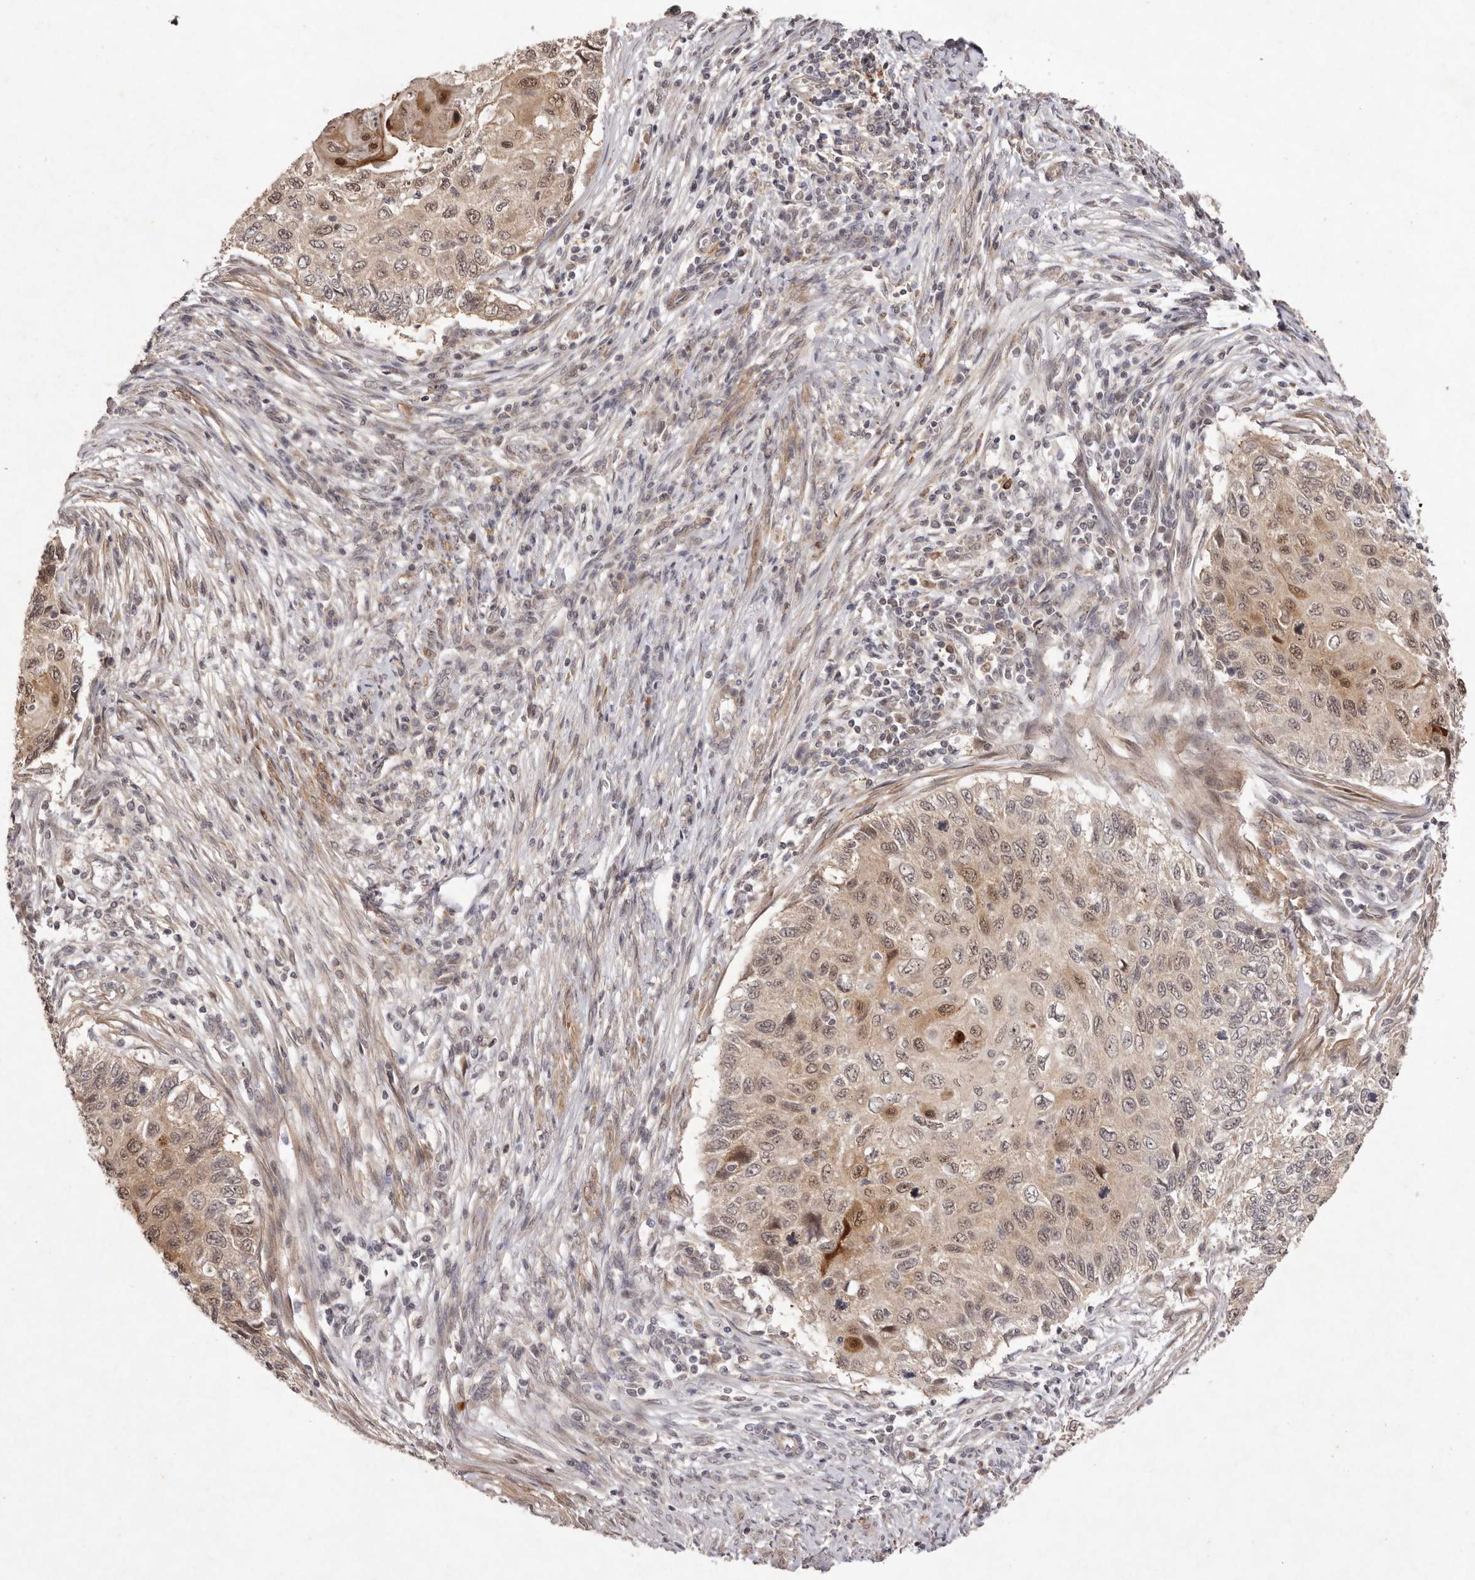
{"staining": {"intensity": "moderate", "quantity": ">75%", "location": "cytoplasmic/membranous,nuclear"}, "tissue": "cervical cancer", "cell_type": "Tumor cells", "image_type": "cancer", "snomed": [{"axis": "morphology", "description": "Squamous cell carcinoma, NOS"}, {"axis": "topography", "description": "Cervix"}], "caption": "Approximately >75% of tumor cells in human squamous cell carcinoma (cervical) reveal moderate cytoplasmic/membranous and nuclear protein expression as visualized by brown immunohistochemical staining.", "gene": "BUD31", "patient": {"sex": "female", "age": 70}}